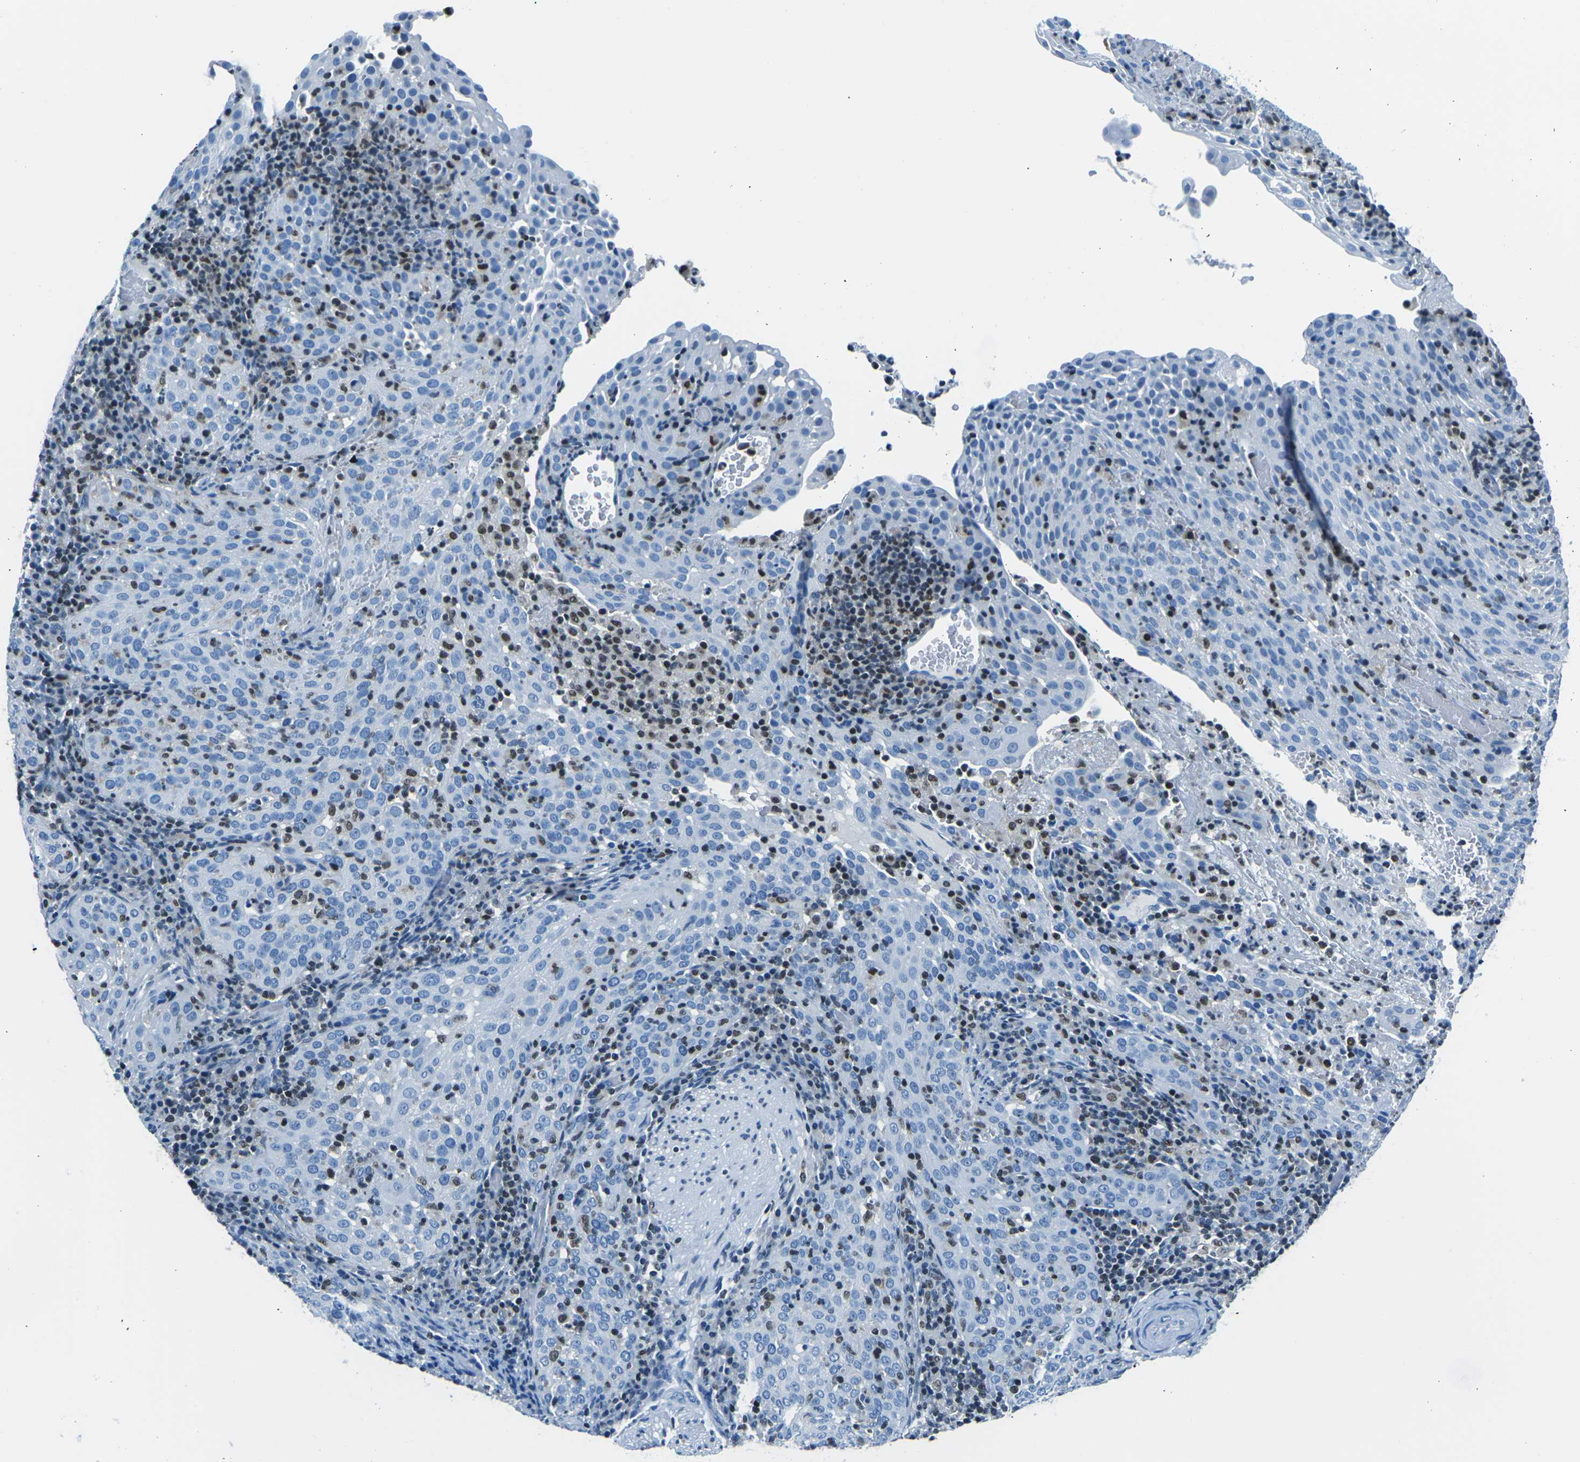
{"staining": {"intensity": "negative", "quantity": "none", "location": "none"}, "tissue": "cervical cancer", "cell_type": "Tumor cells", "image_type": "cancer", "snomed": [{"axis": "morphology", "description": "Squamous cell carcinoma, NOS"}, {"axis": "topography", "description": "Cervix"}], "caption": "An image of human cervical cancer is negative for staining in tumor cells.", "gene": "CELF2", "patient": {"sex": "female", "age": 51}}